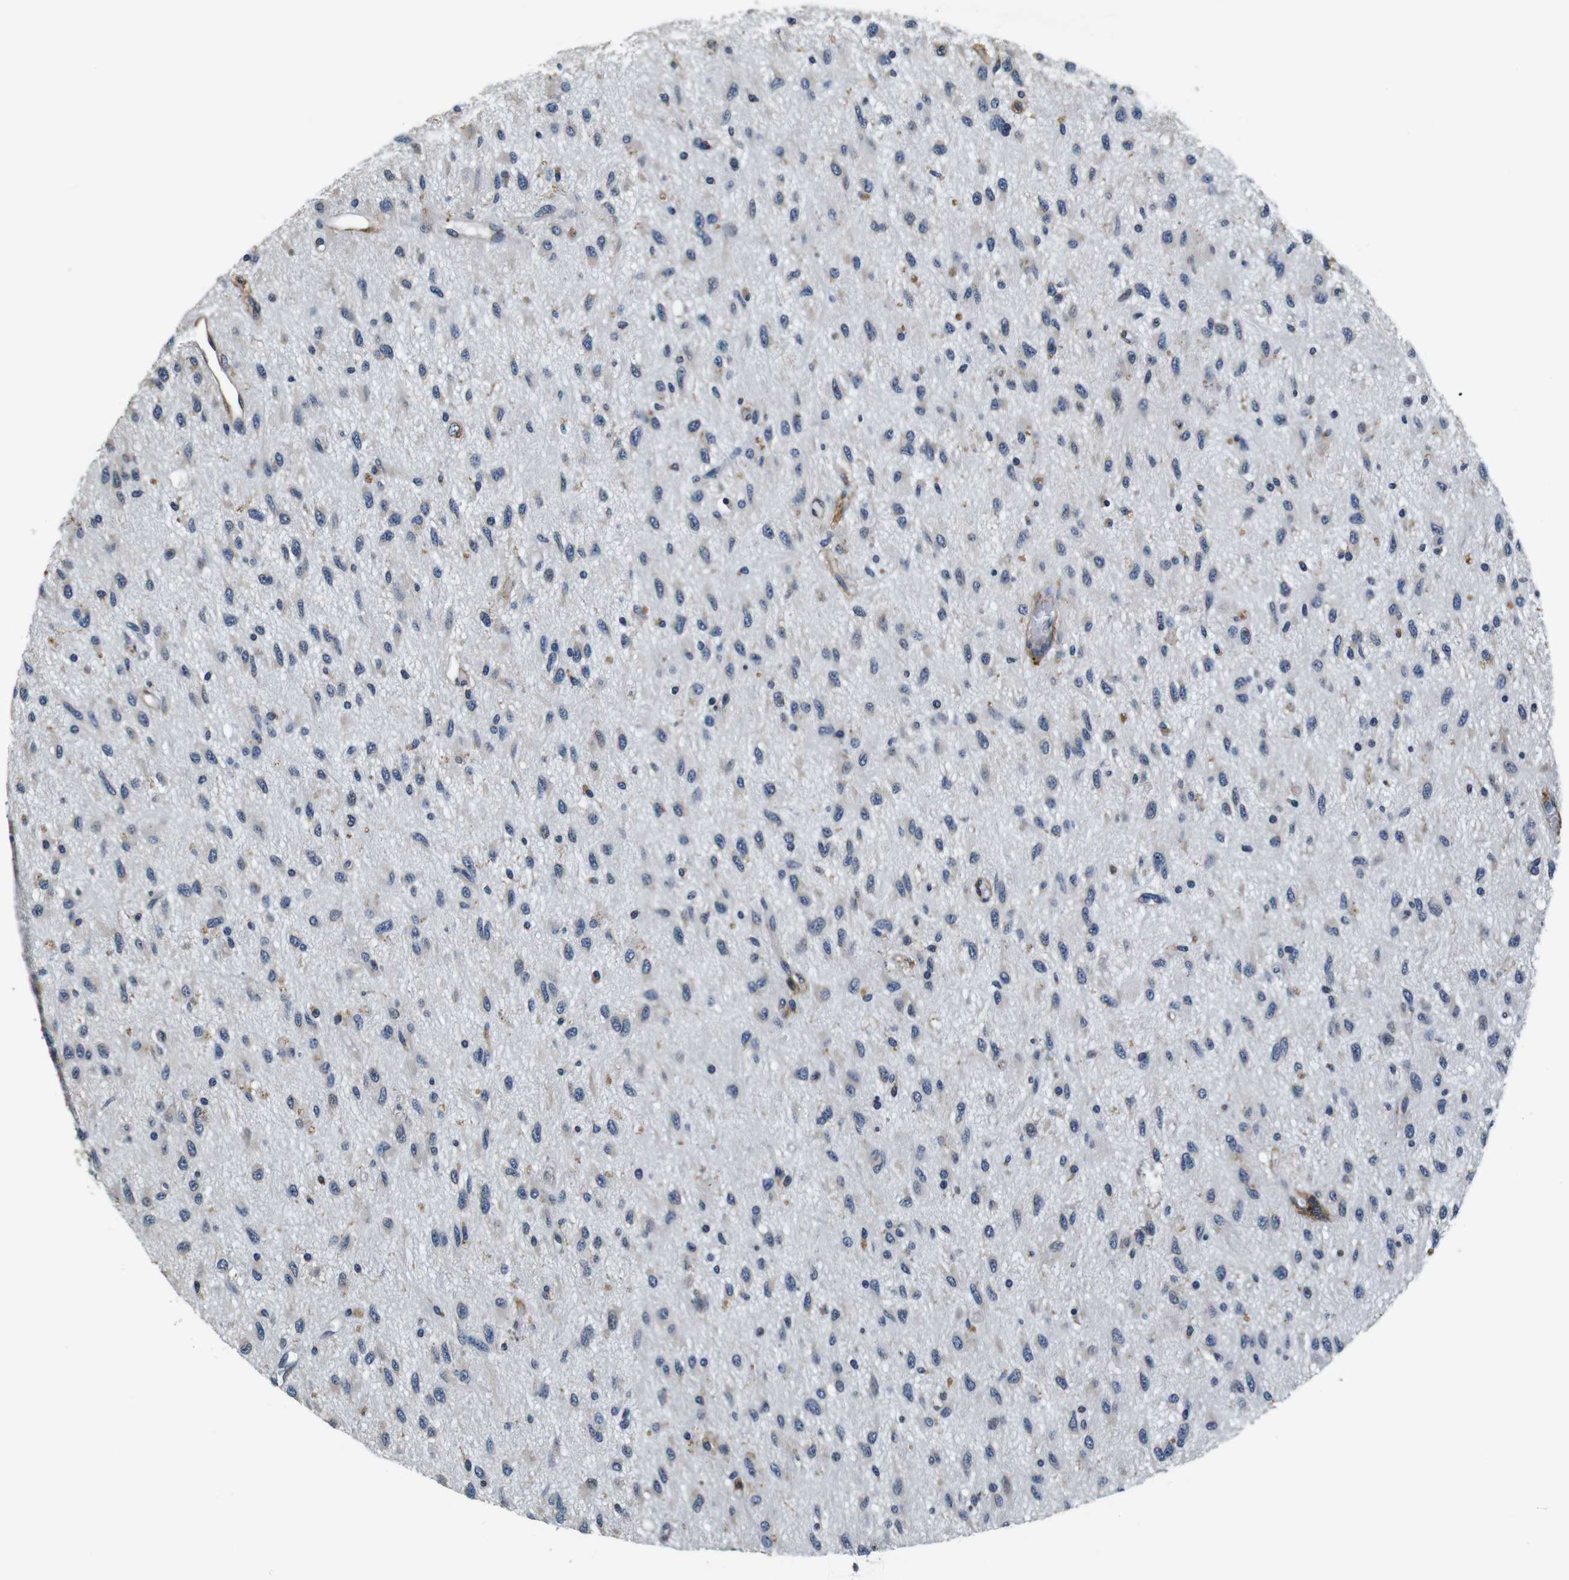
{"staining": {"intensity": "negative", "quantity": "none", "location": "none"}, "tissue": "glioma", "cell_type": "Tumor cells", "image_type": "cancer", "snomed": [{"axis": "morphology", "description": "Glioma, malignant, Low grade"}, {"axis": "topography", "description": "Brain"}], "caption": "The photomicrograph shows no significant positivity in tumor cells of glioma. (Brightfield microscopy of DAB (3,3'-diaminobenzidine) immunohistochemistry (IHC) at high magnification).", "gene": "COL1A1", "patient": {"sex": "male", "age": 77}}